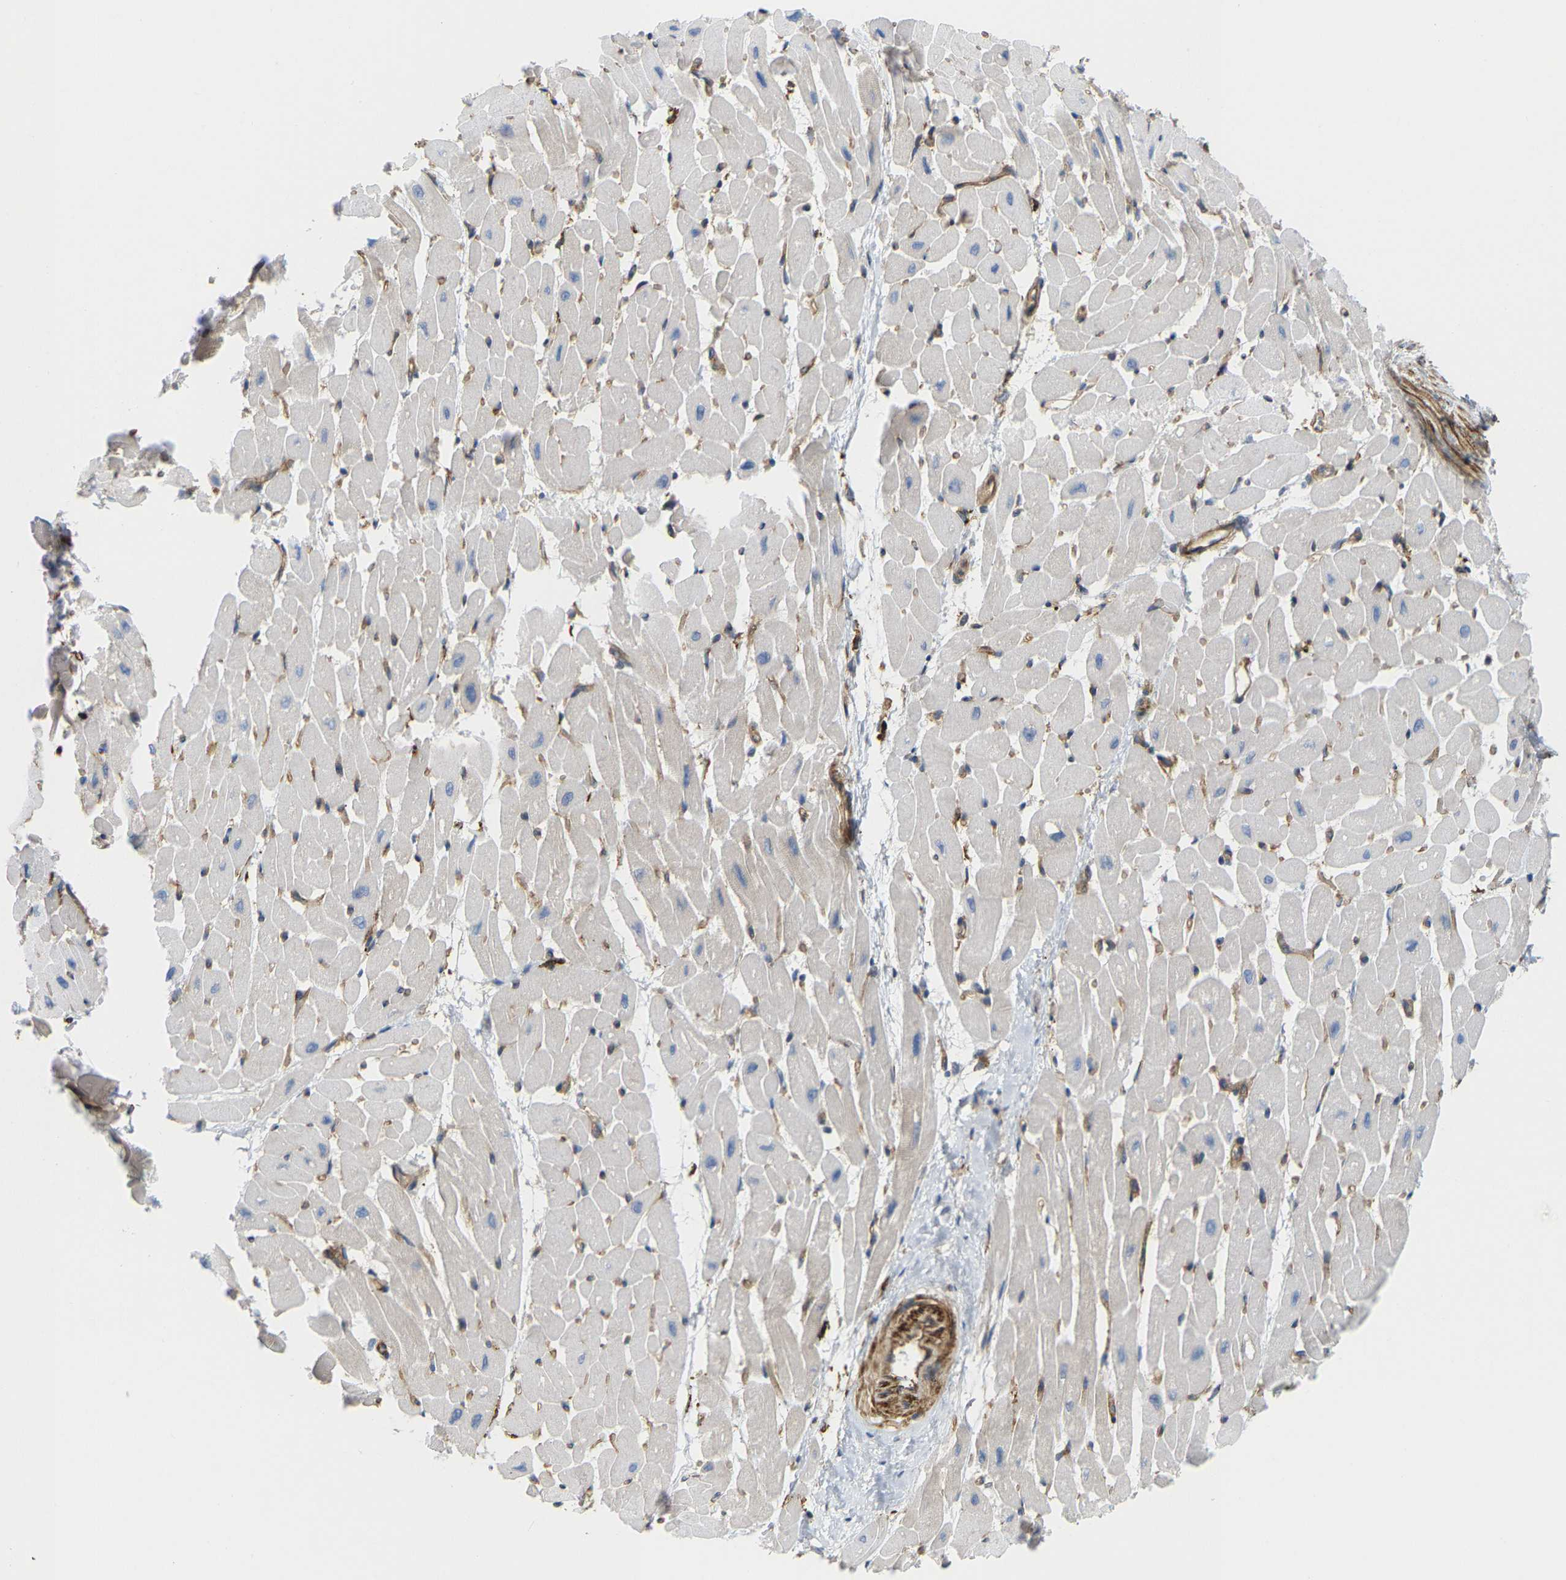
{"staining": {"intensity": "negative", "quantity": "none", "location": "none"}, "tissue": "heart muscle", "cell_type": "Cardiomyocytes", "image_type": "normal", "snomed": [{"axis": "morphology", "description": "Normal tissue, NOS"}, {"axis": "topography", "description": "Heart"}], "caption": "Heart muscle was stained to show a protein in brown. There is no significant staining in cardiomyocytes. (DAB (3,3'-diaminobenzidine) IHC with hematoxylin counter stain).", "gene": "PICALM", "patient": {"sex": "male", "age": 45}}